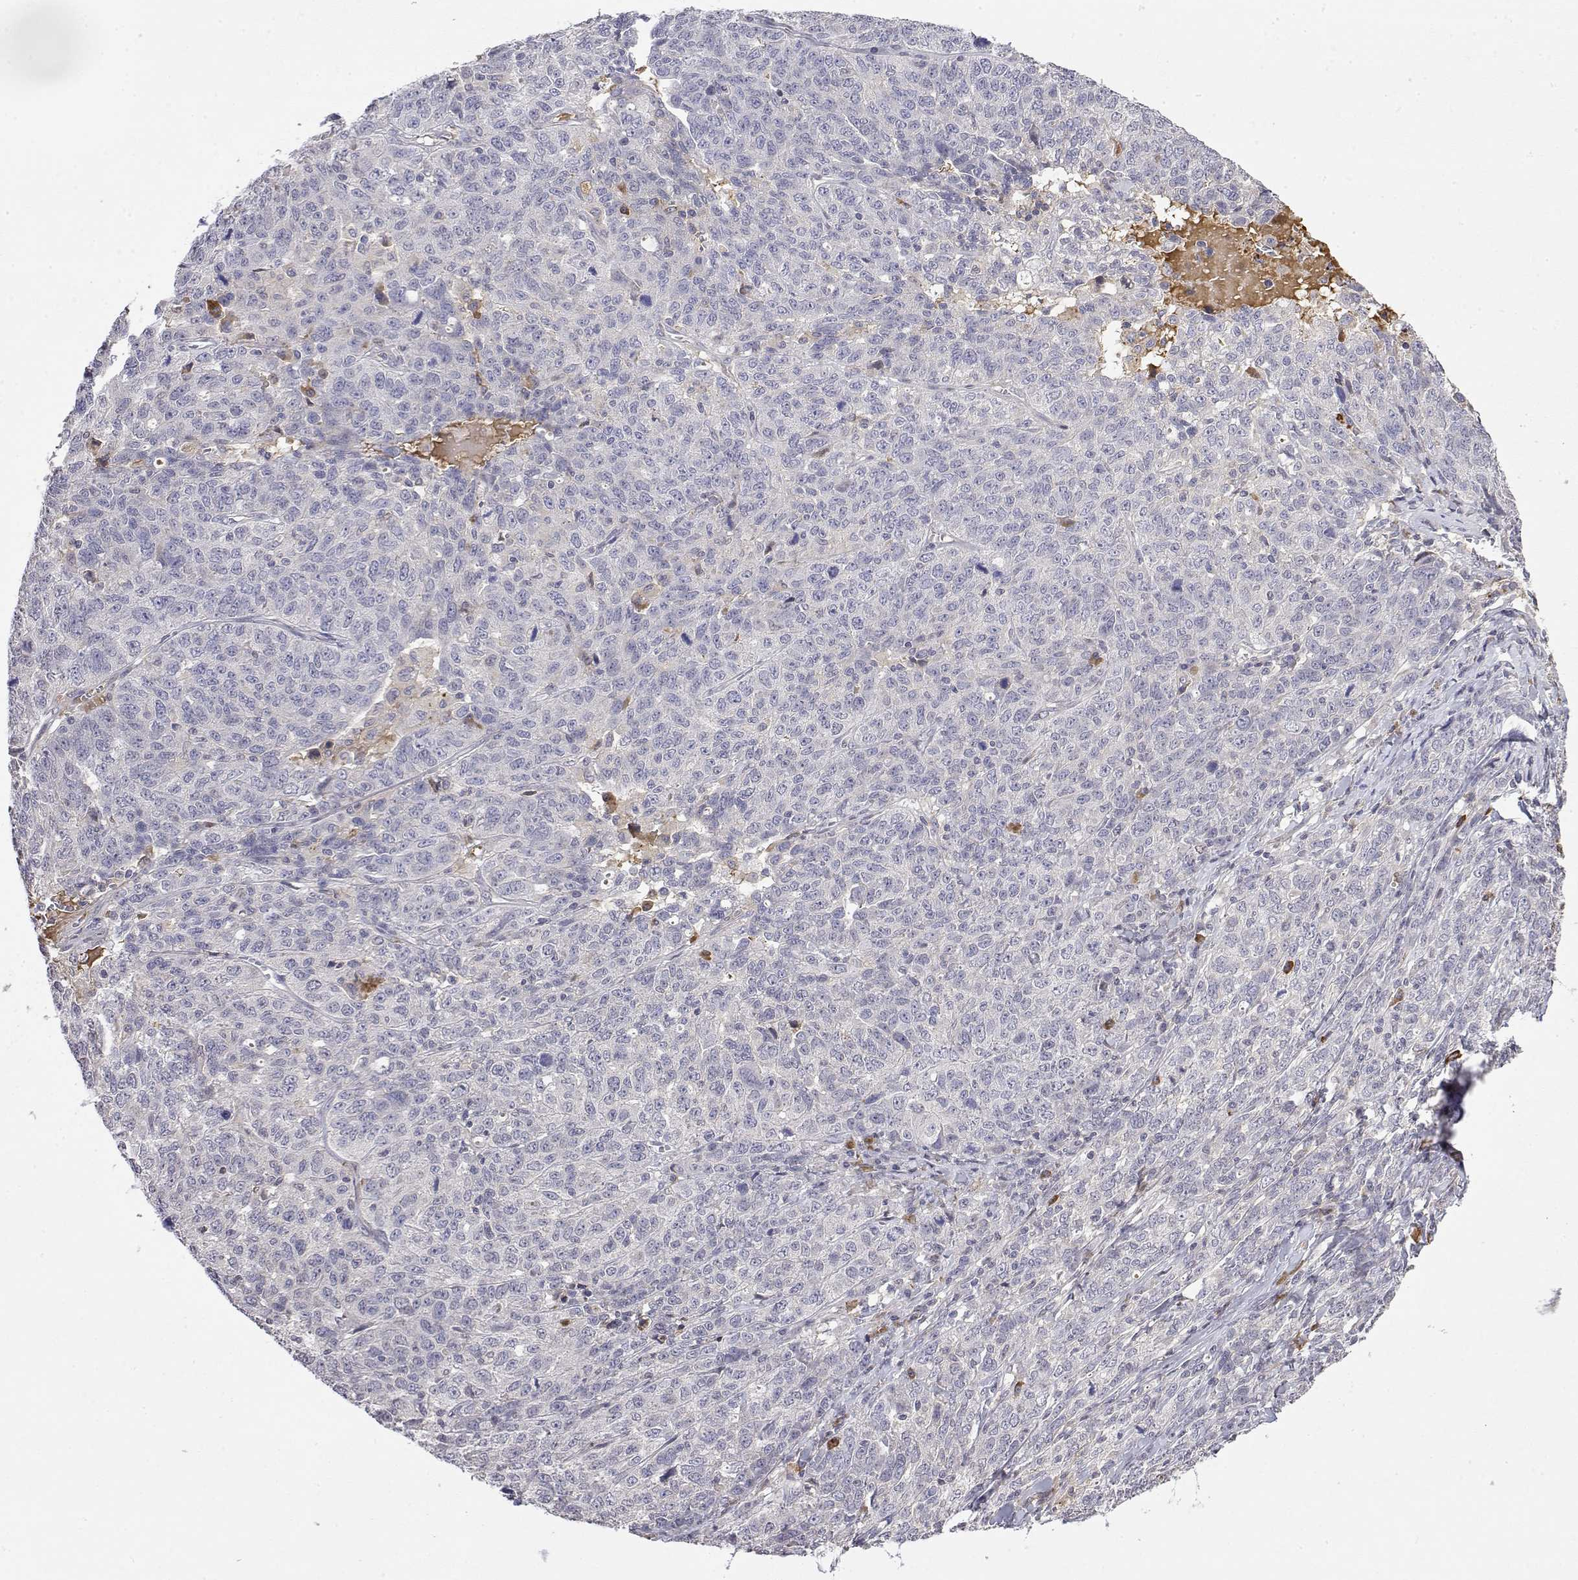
{"staining": {"intensity": "negative", "quantity": "none", "location": "none"}, "tissue": "ovarian cancer", "cell_type": "Tumor cells", "image_type": "cancer", "snomed": [{"axis": "morphology", "description": "Cystadenocarcinoma, serous, NOS"}, {"axis": "topography", "description": "Ovary"}], "caption": "Human serous cystadenocarcinoma (ovarian) stained for a protein using IHC exhibits no positivity in tumor cells.", "gene": "IGFBP4", "patient": {"sex": "female", "age": 71}}